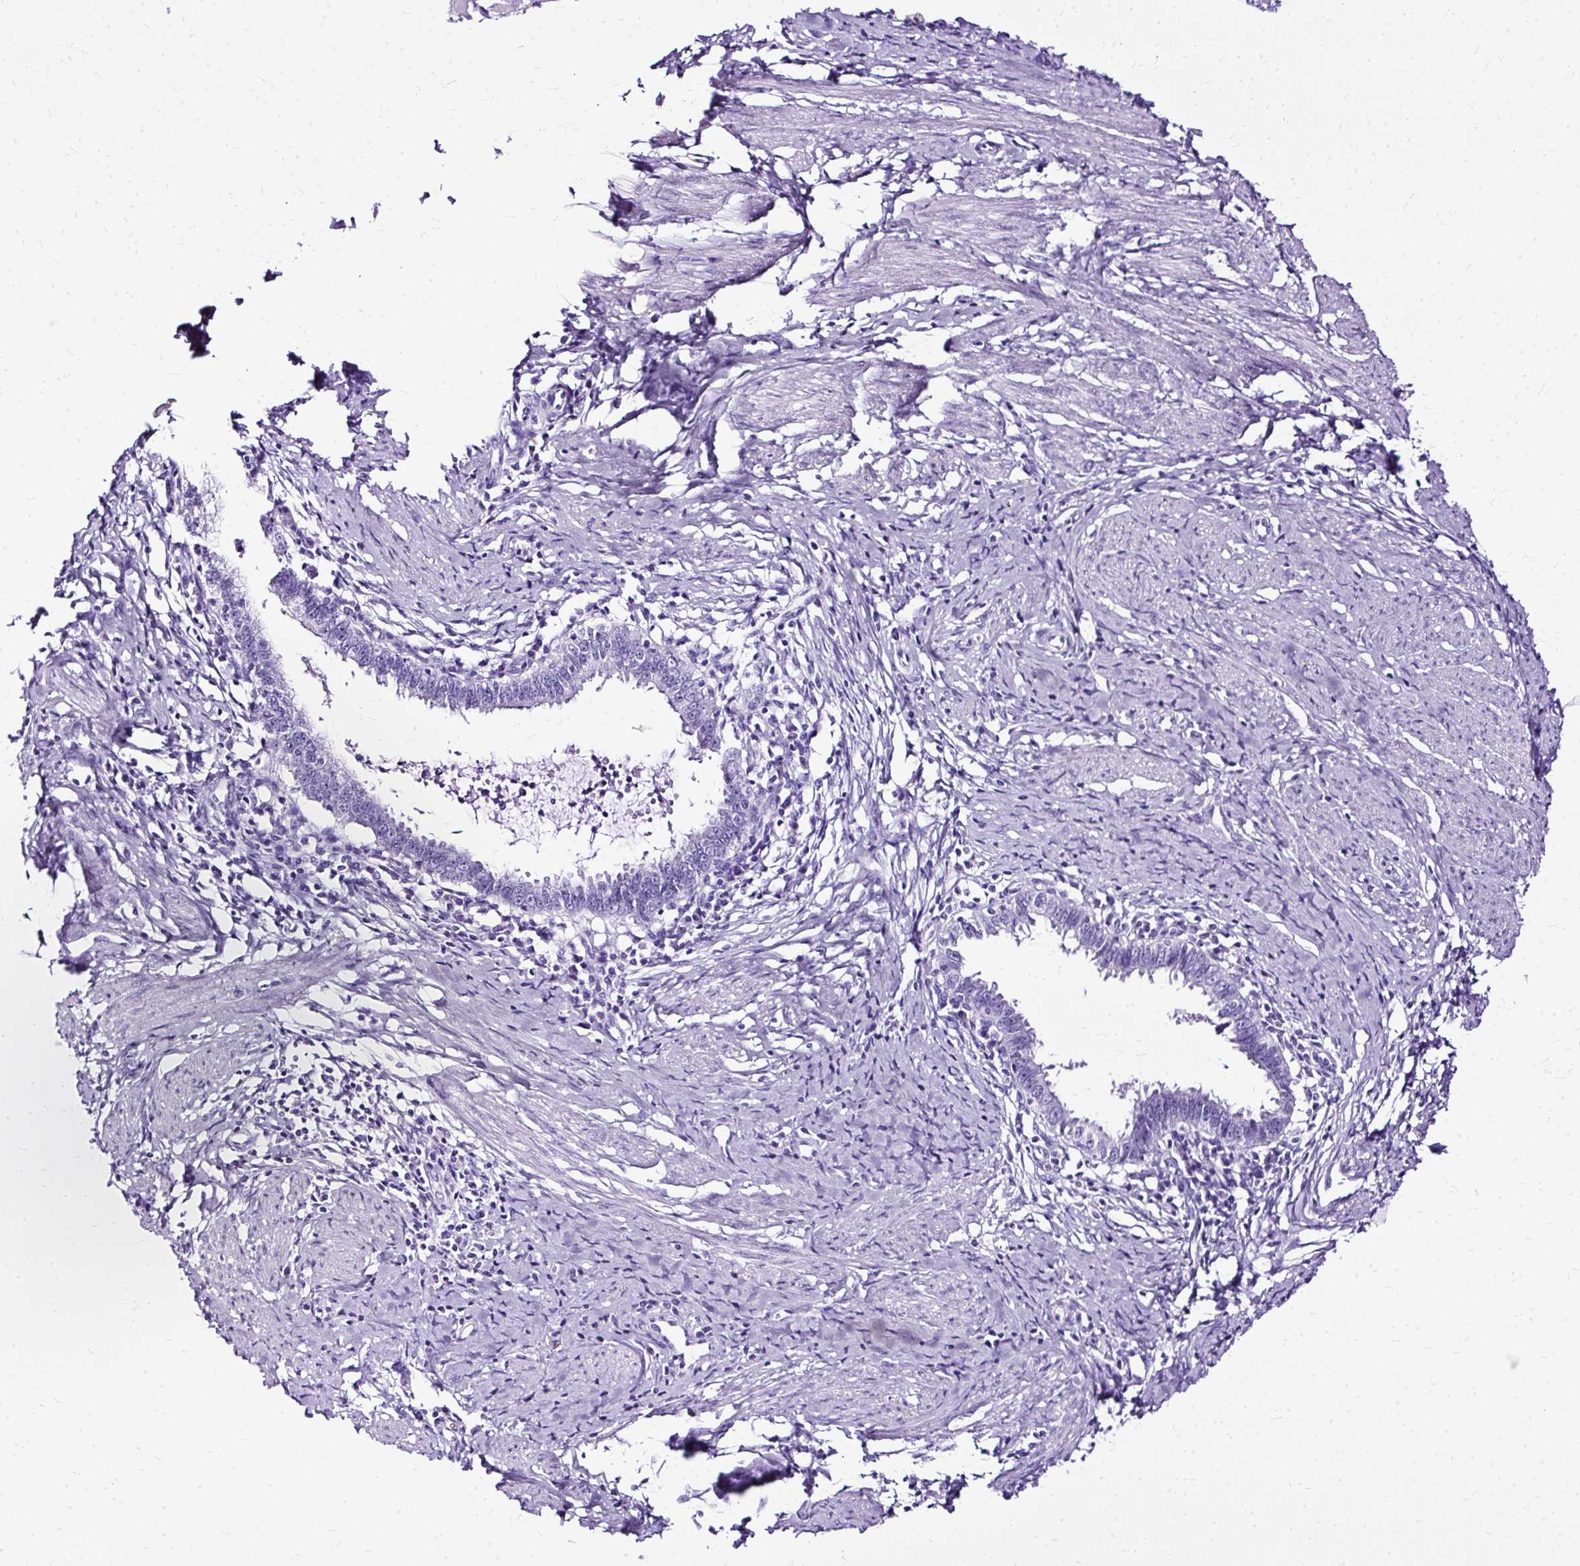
{"staining": {"intensity": "negative", "quantity": "none", "location": "none"}, "tissue": "cervical cancer", "cell_type": "Tumor cells", "image_type": "cancer", "snomed": [{"axis": "morphology", "description": "Adenocarcinoma, NOS"}, {"axis": "topography", "description": "Cervix"}], "caption": "Tumor cells show no significant protein positivity in cervical cancer.", "gene": "SLC8A2", "patient": {"sex": "female", "age": 36}}